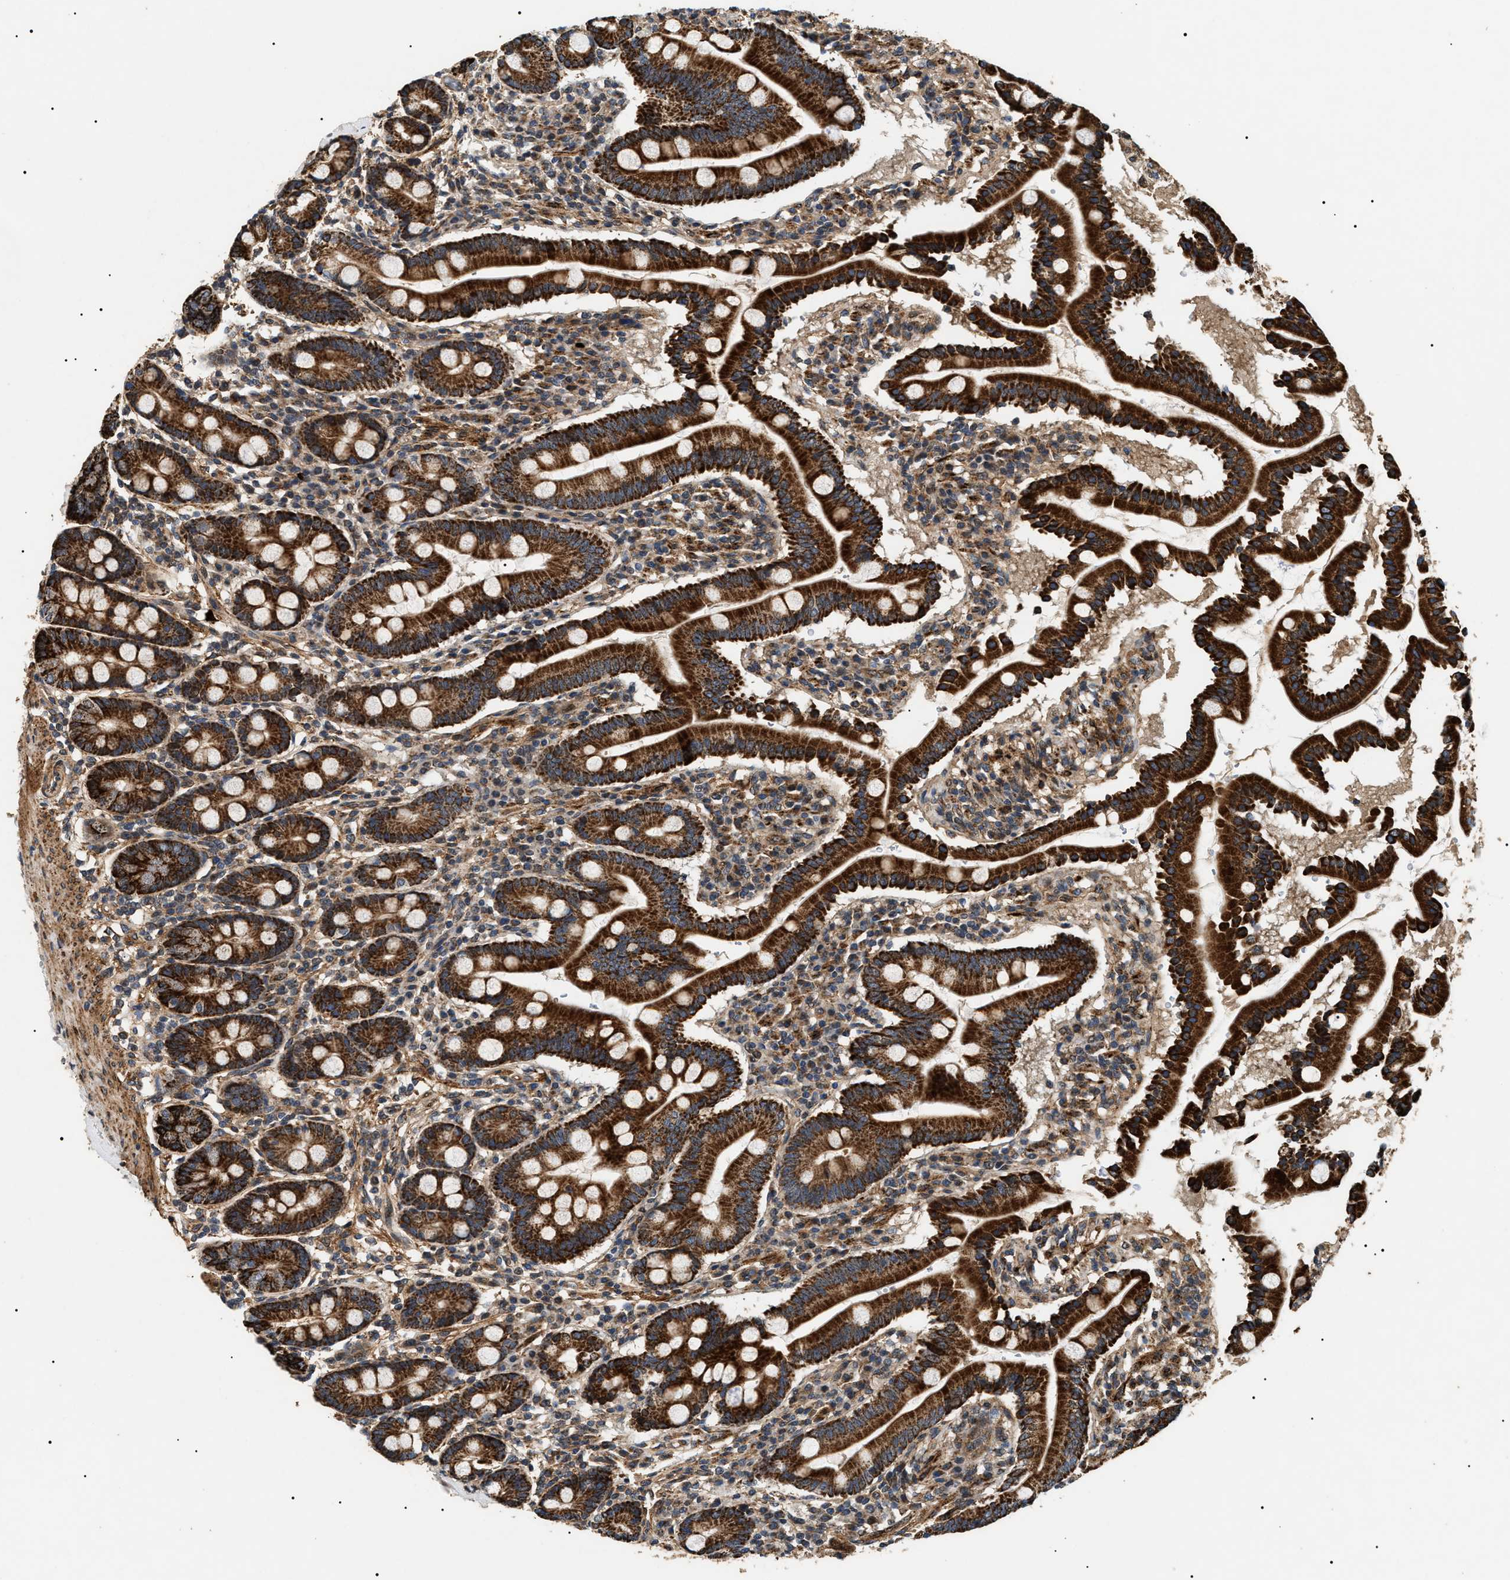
{"staining": {"intensity": "strong", "quantity": ">75%", "location": "cytoplasmic/membranous"}, "tissue": "duodenum", "cell_type": "Glandular cells", "image_type": "normal", "snomed": [{"axis": "morphology", "description": "Normal tissue, NOS"}, {"axis": "topography", "description": "Duodenum"}], "caption": "Strong cytoplasmic/membranous expression is identified in approximately >75% of glandular cells in unremarkable duodenum.", "gene": "ZBTB26", "patient": {"sex": "male", "age": 50}}